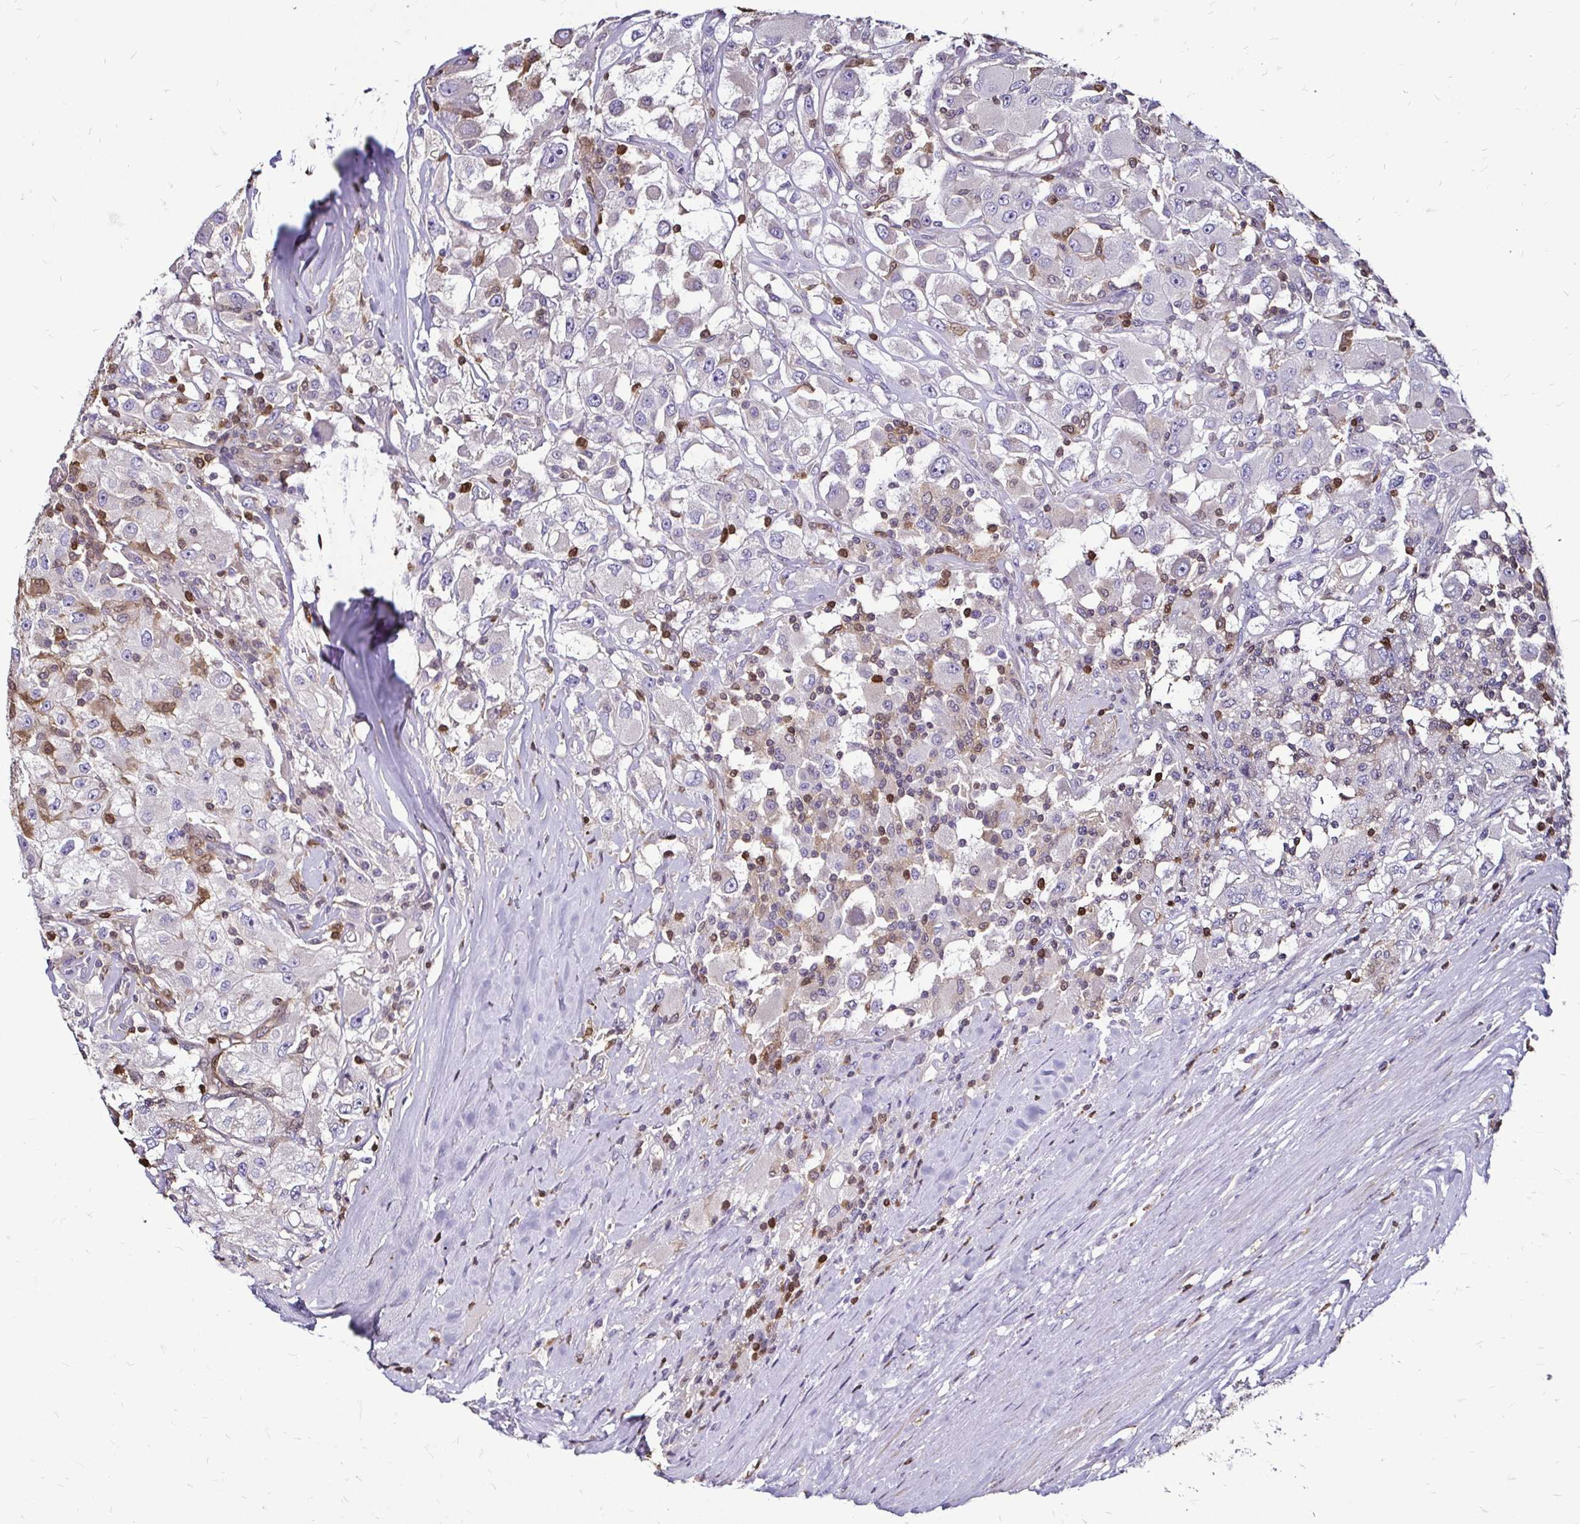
{"staining": {"intensity": "negative", "quantity": "none", "location": "none"}, "tissue": "renal cancer", "cell_type": "Tumor cells", "image_type": "cancer", "snomed": [{"axis": "morphology", "description": "Adenocarcinoma, NOS"}, {"axis": "topography", "description": "Kidney"}], "caption": "Histopathology image shows no protein expression in tumor cells of renal adenocarcinoma tissue.", "gene": "ZFP1", "patient": {"sex": "female", "age": 67}}